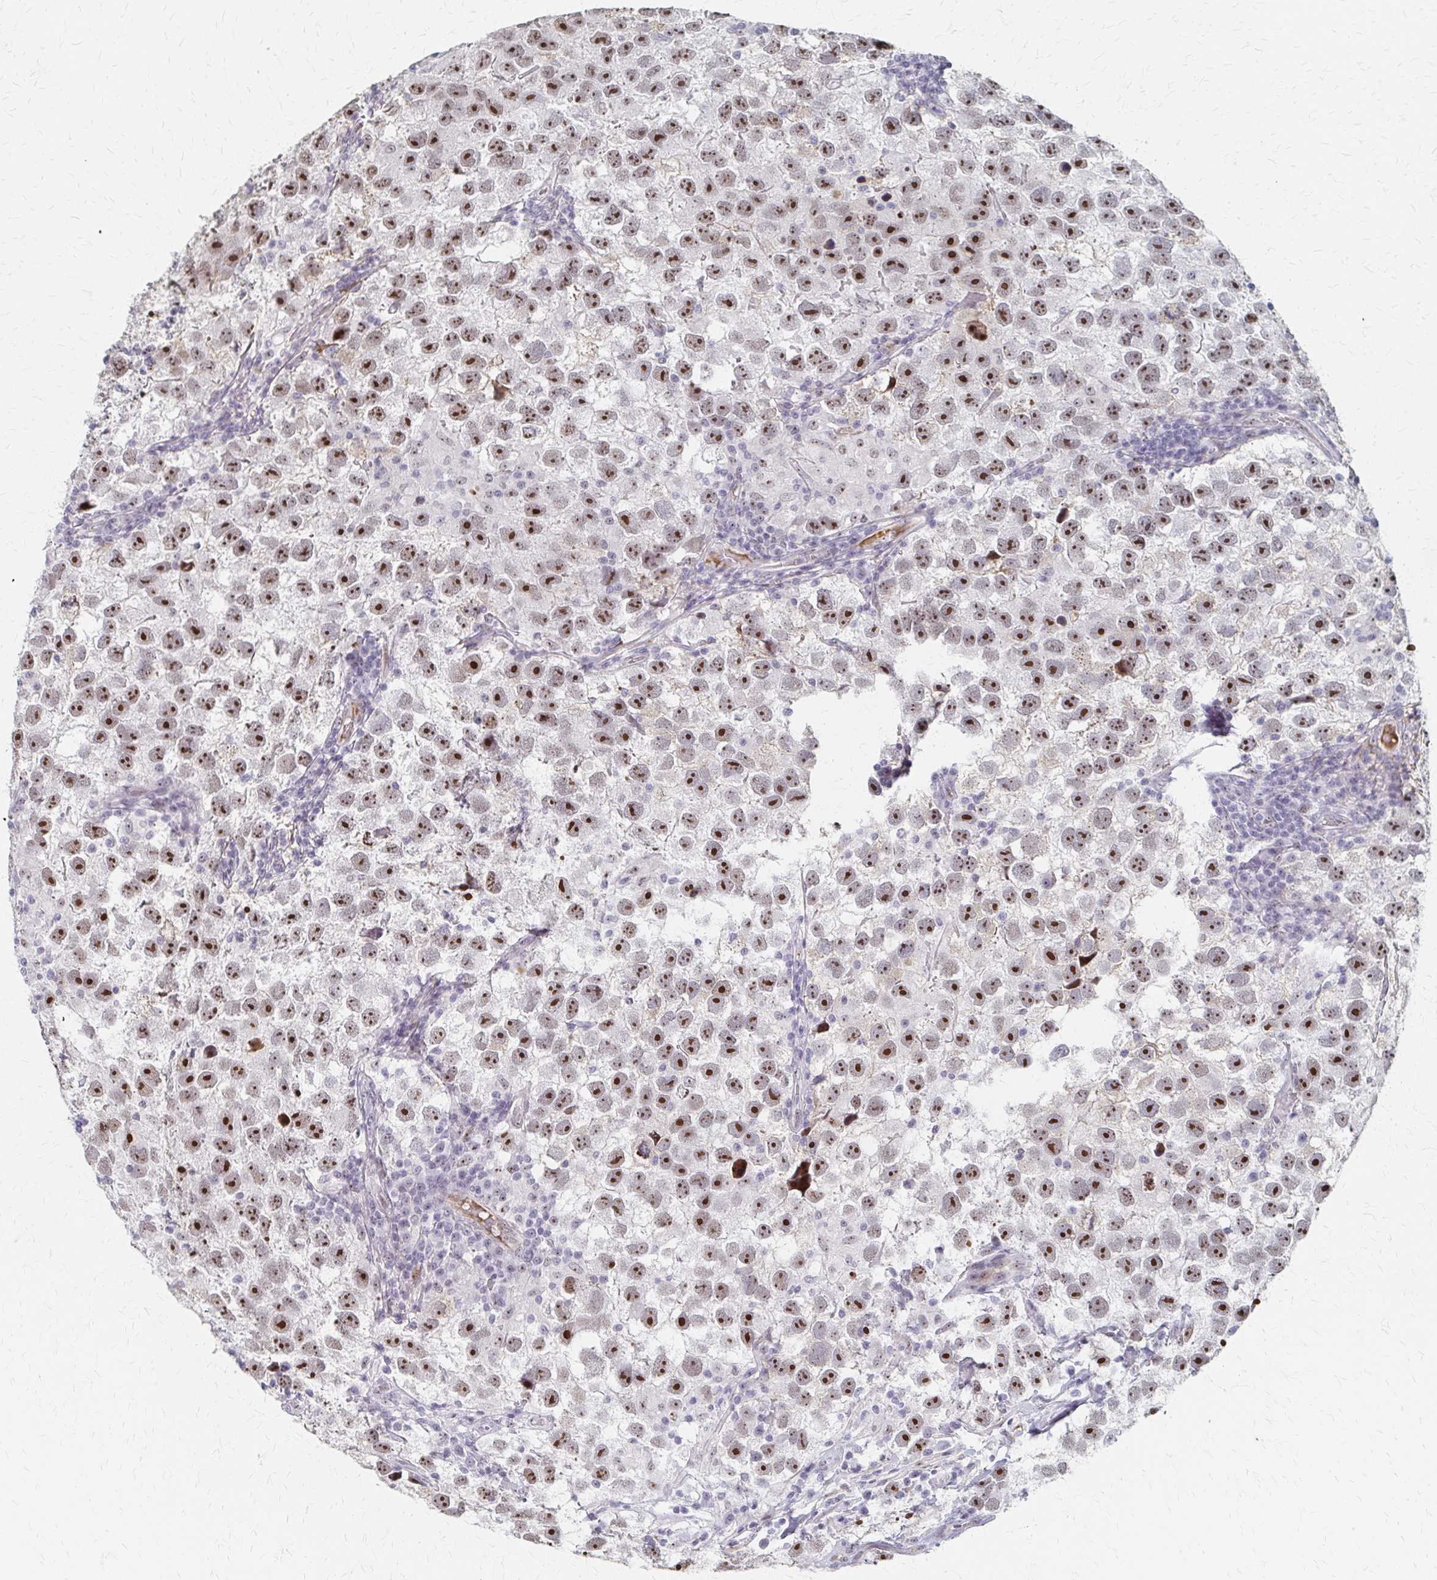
{"staining": {"intensity": "strong", "quantity": ">75%", "location": "nuclear"}, "tissue": "testis cancer", "cell_type": "Tumor cells", "image_type": "cancer", "snomed": [{"axis": "morphology", "description": "Seminoma, NOS"}, {"axis": "topography", "description": "Testis"}], "caption": "Protein expression analysis of testis seminoma displays strong nuclear staining in about >75% of tumor cells. (DAB IHC, brown staining for protein, blue staining for nuclei).", "gene": "PES1", "patient": {"sex": "male", "age": 26}}